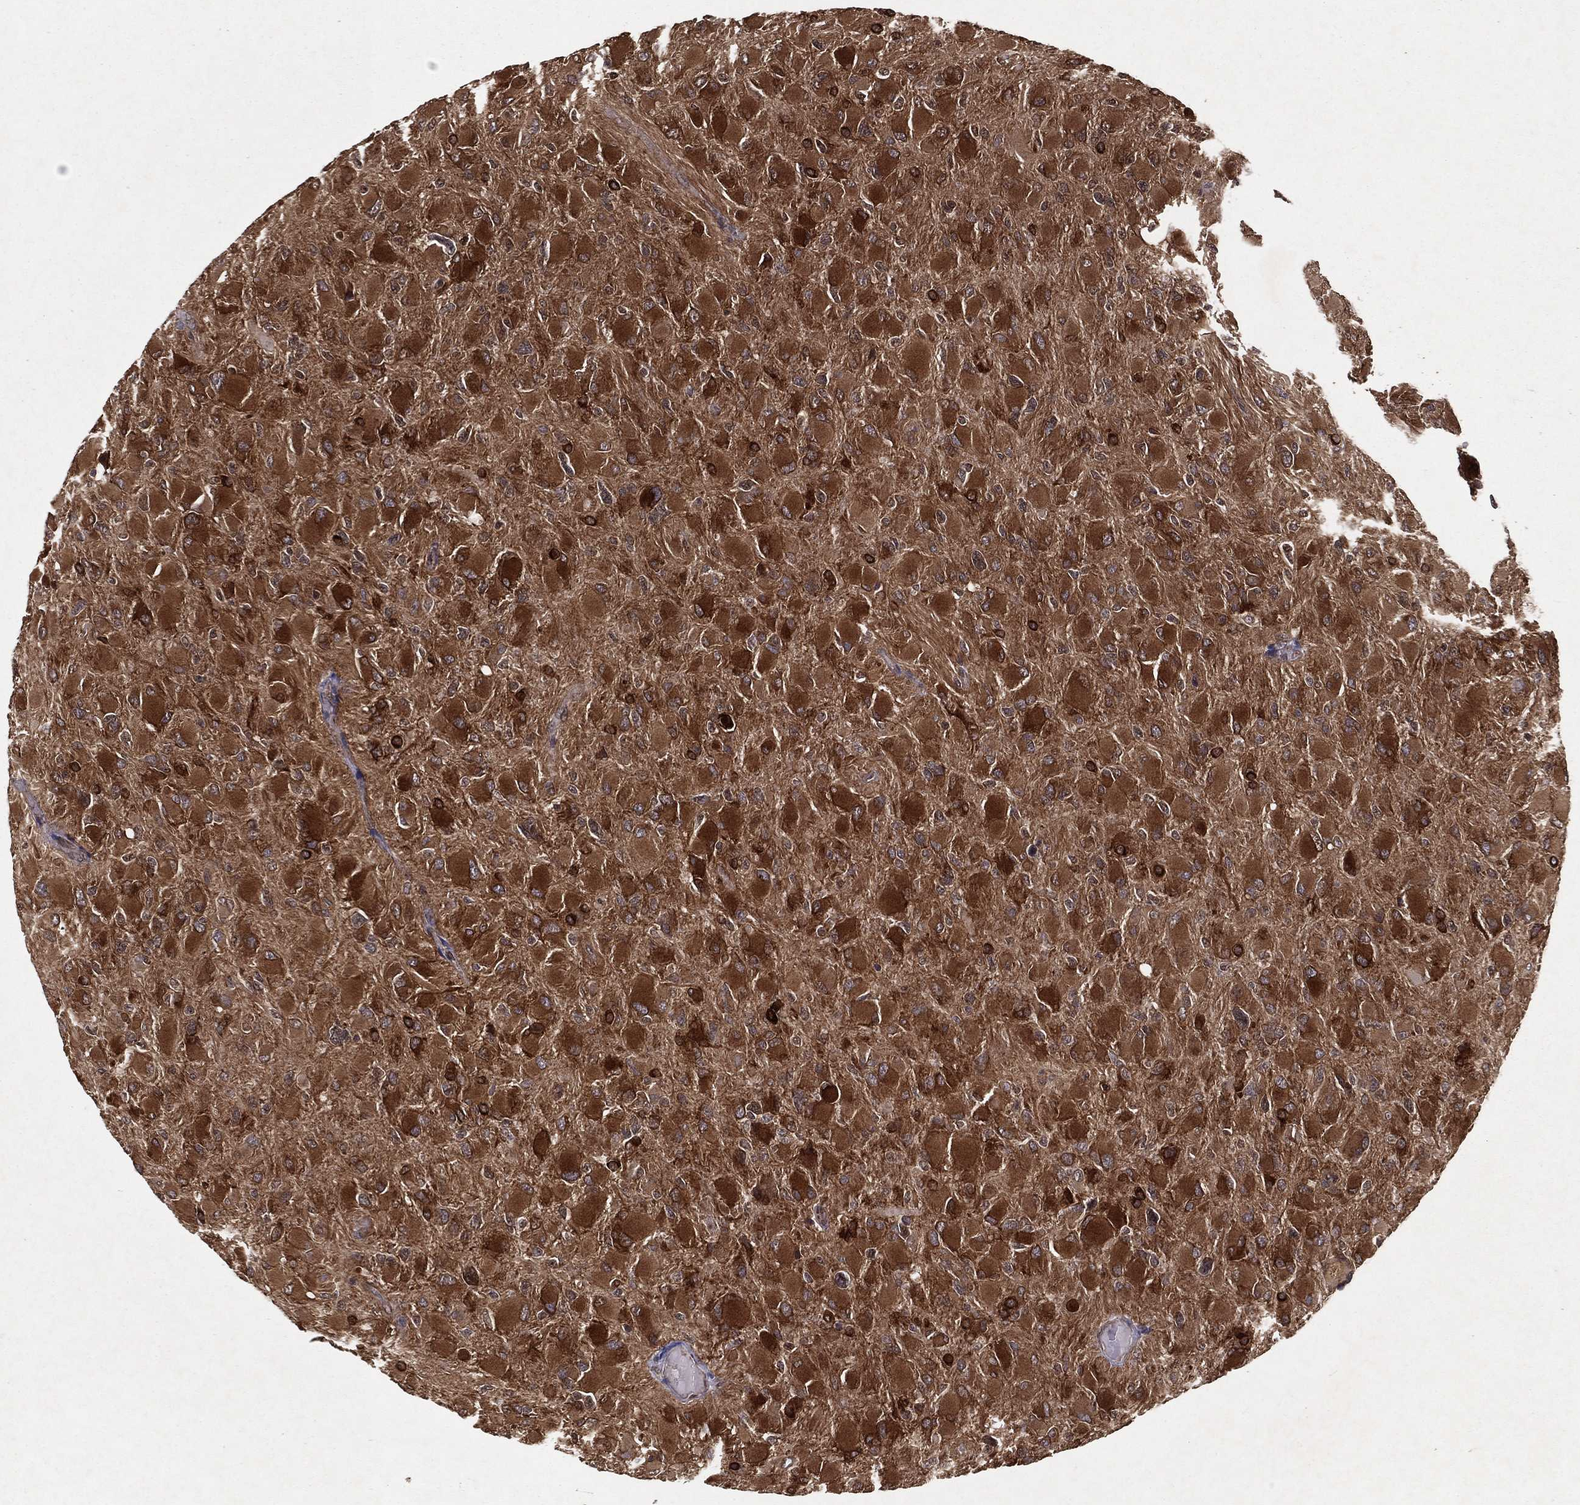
{"staining": {"intensity": "strong", "quantity": ">75%", "location": "cytoplasmic/membranous"}, "tissue": "glioma", "cell_type": "Tumor cells", "image_type": "cancer", "snomed": [{"axis": "morphology", "description": "Glioma, malignant, High grade"}, {"axis": "topography", "description": "Cerebral cortex"}], "caption": "DAB immunohistochemical staining of high-grade glioma (malignant) demonstrates strong cytoplasmic/membranous protein staining in approximately >75% of tumor cells.", "gene": "CERS2", "patient": {"sex": "female", "age": 36}}